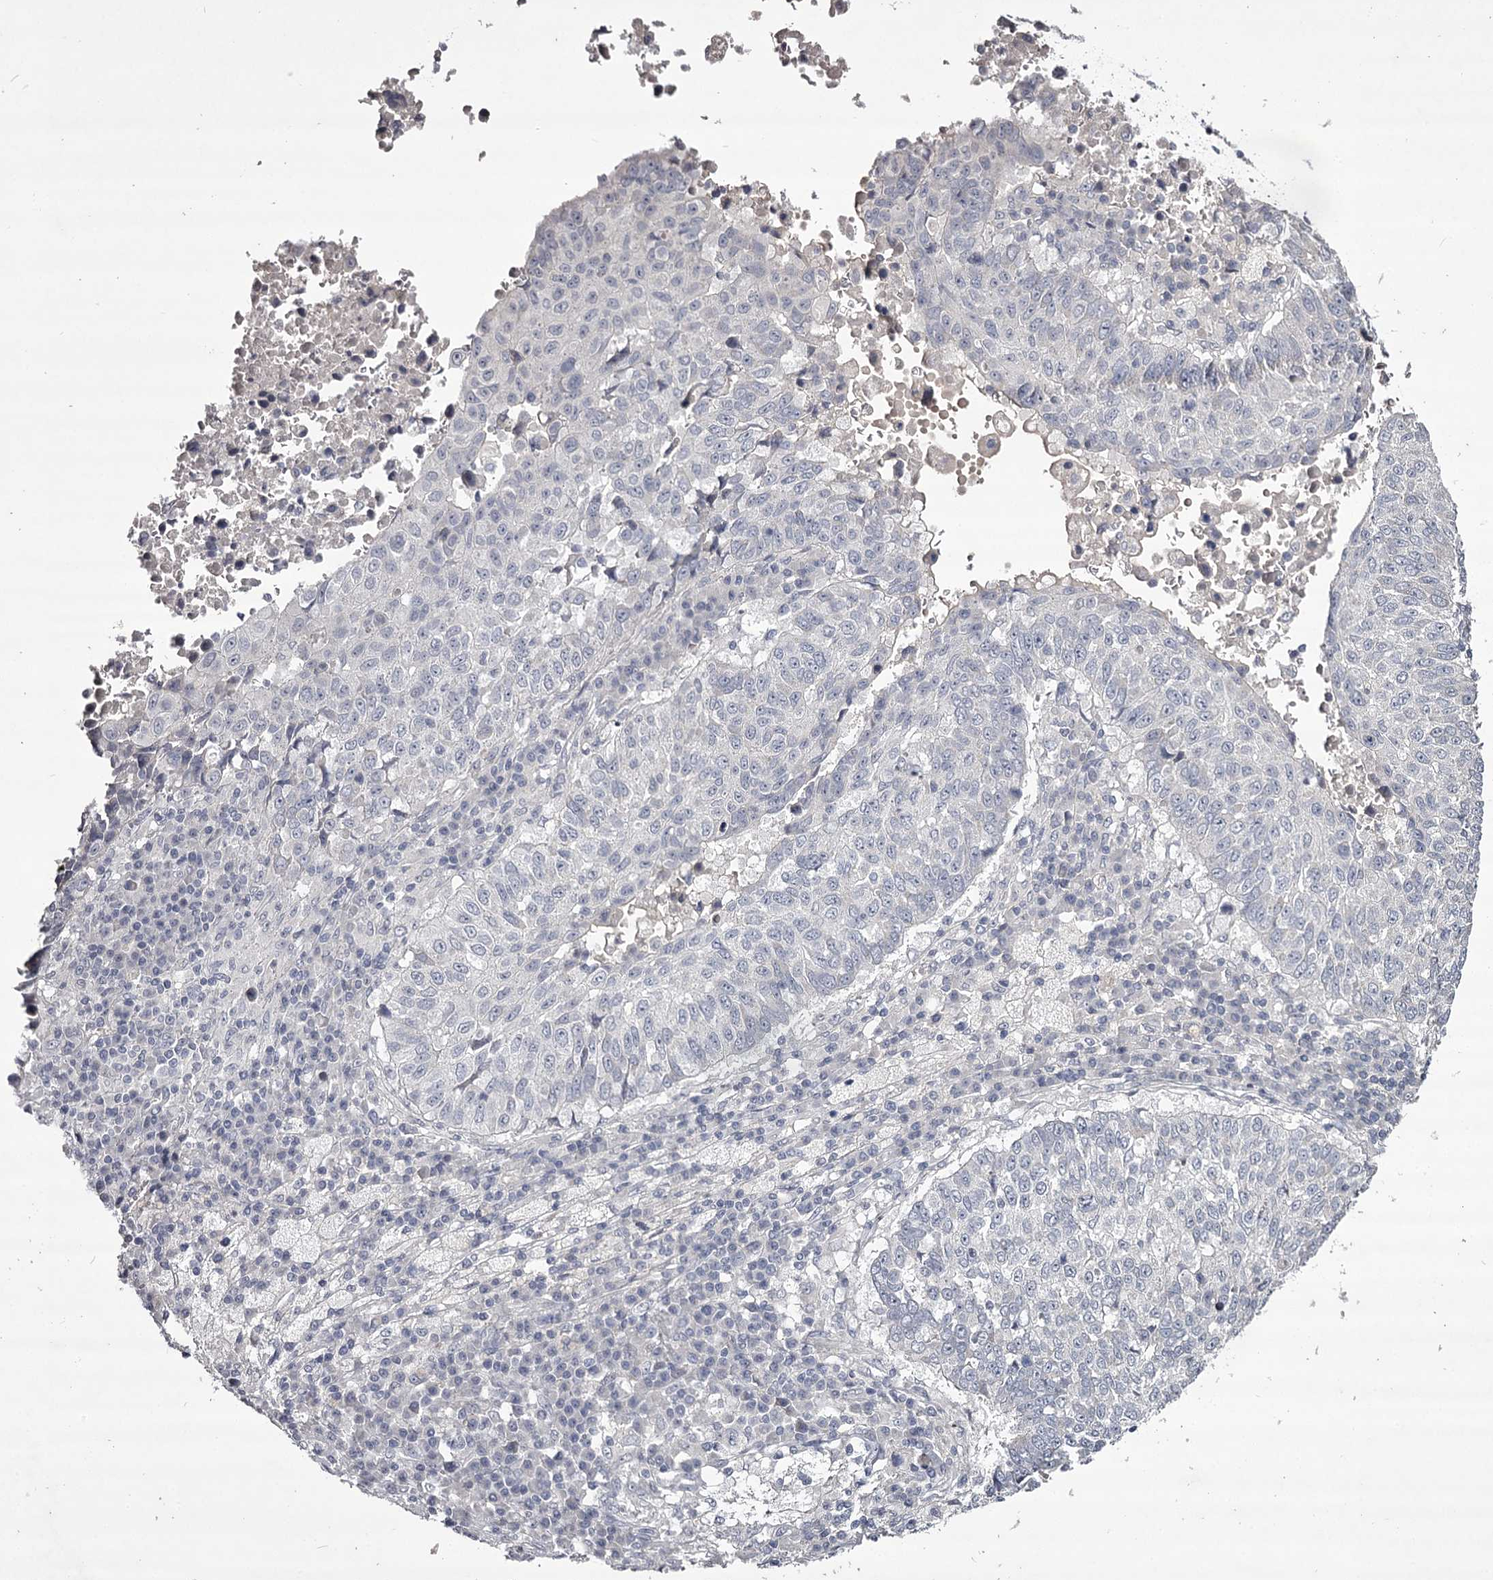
{"staining": {"intensity": "negative", "quantity": "none", "location": "none"}, "tissue": "lung cancer", "cell_type": "Tumor cells", "image_type": "cancer", "snomed": [{"axis": "morphology", "description": "Squamous cell carcinoma, NOS"}, {"axis": "topography", "description": "Lung"}], "caption": "An IHC image of lung cancer (squamous cell carcinoma) is shown. There is no staining in tumor cells of lung cancer (squamous cell carcinoma). (Stains: DAB immunohistochemistry (IHC) with hematoxylin counter stain, Microscopy: brightfield microscopy at high magnification).", "gene": "PRM2", "patient": {"sex": "male", "age": 73}}